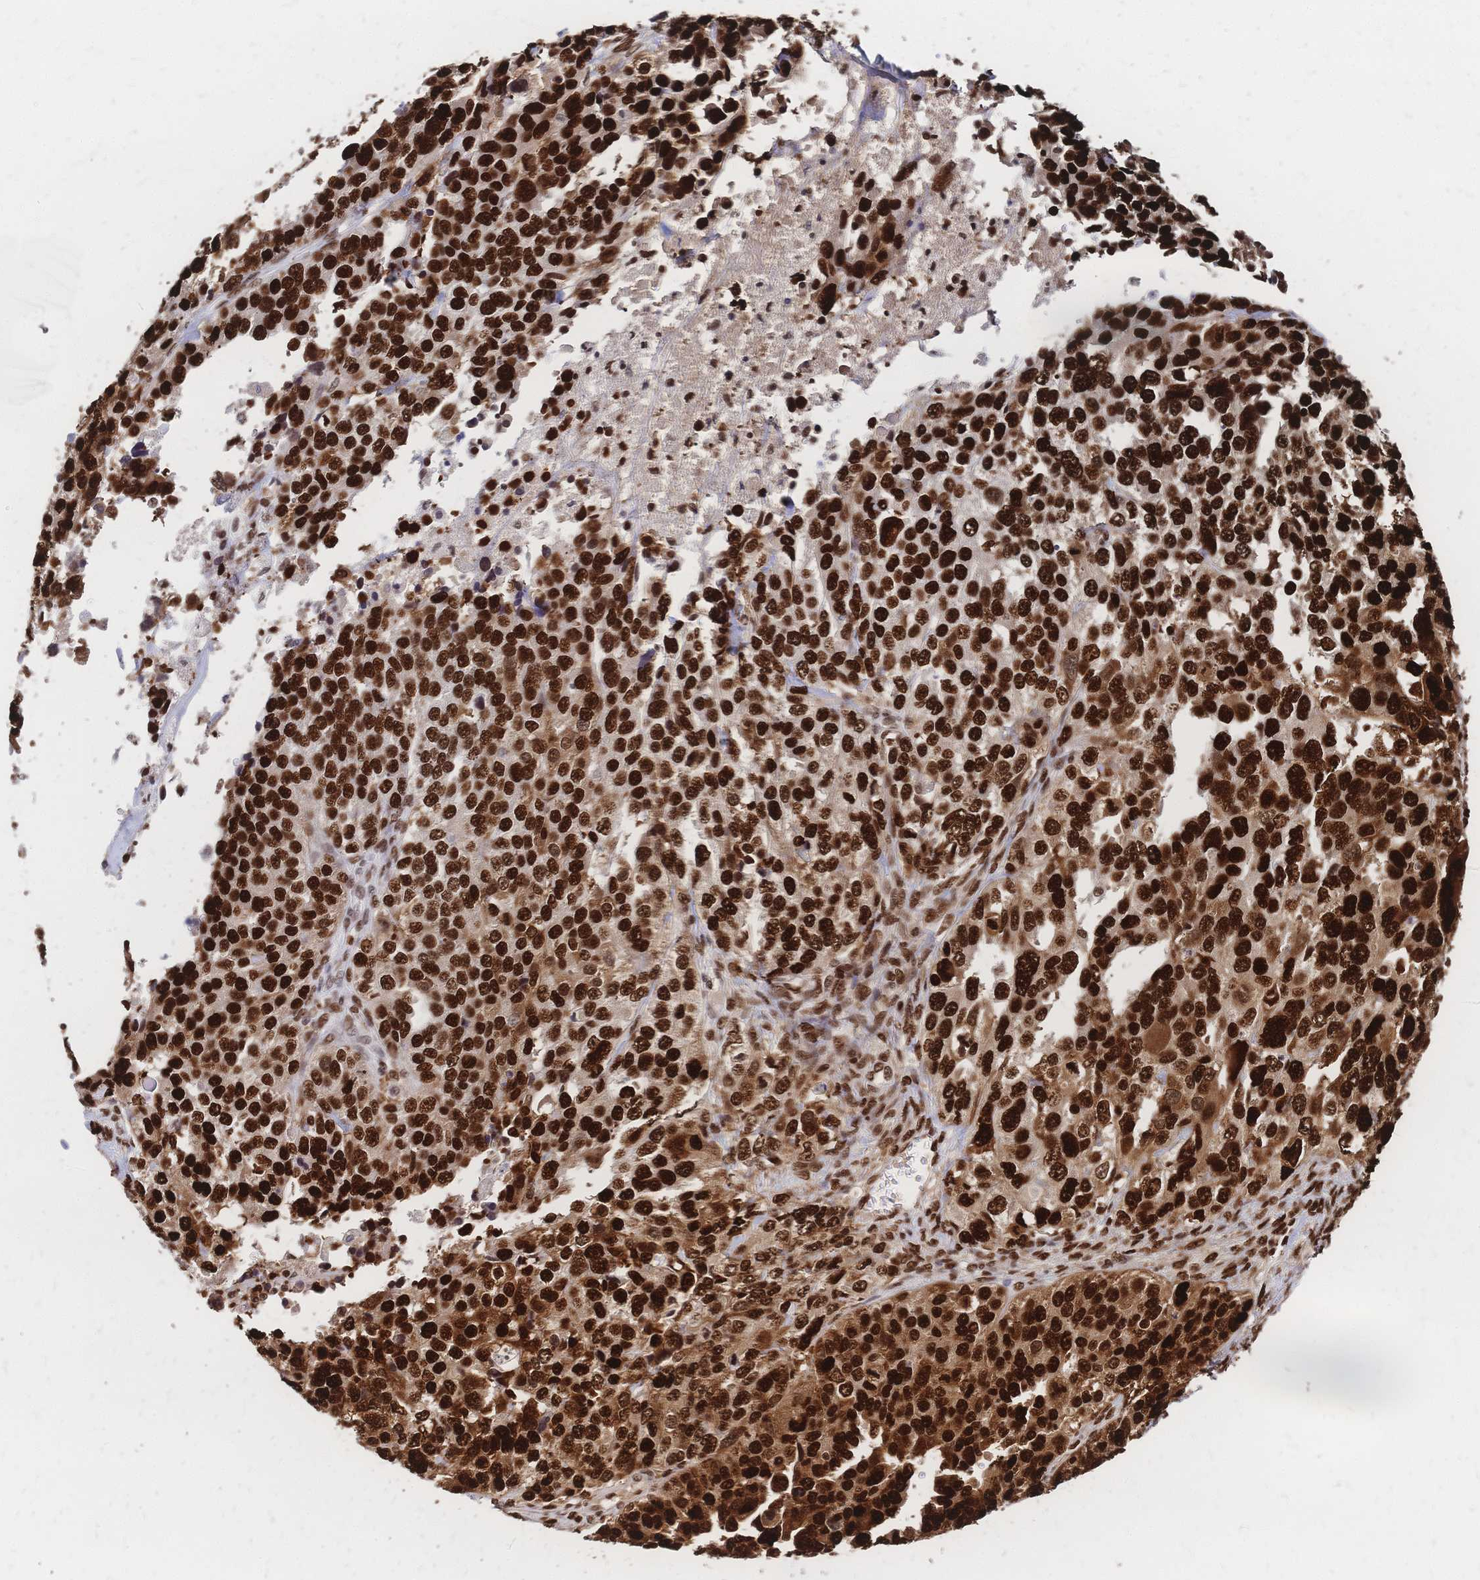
{"staining": {"intensity": "strong", "quantity": ">75%", "location": "nuclear"}, "tissue": "ovarian cancer", "cell_type": "Tumor cells", "image_type": "cancer", "snomed": [{"axis": "morphology", "description": "Cystadenocarcinoma, serous, NOS"}, {"axis": "topography", "description": "Ovary"}], "caption": "IHC (DAB) staining of human ovarian cancer (serous cystadenocarcinoma) displays strong nuclear protein positivity in about >75% of tumor cells.", "gene": "HDGF", "patient": {"sex": "female", "age": 76}}